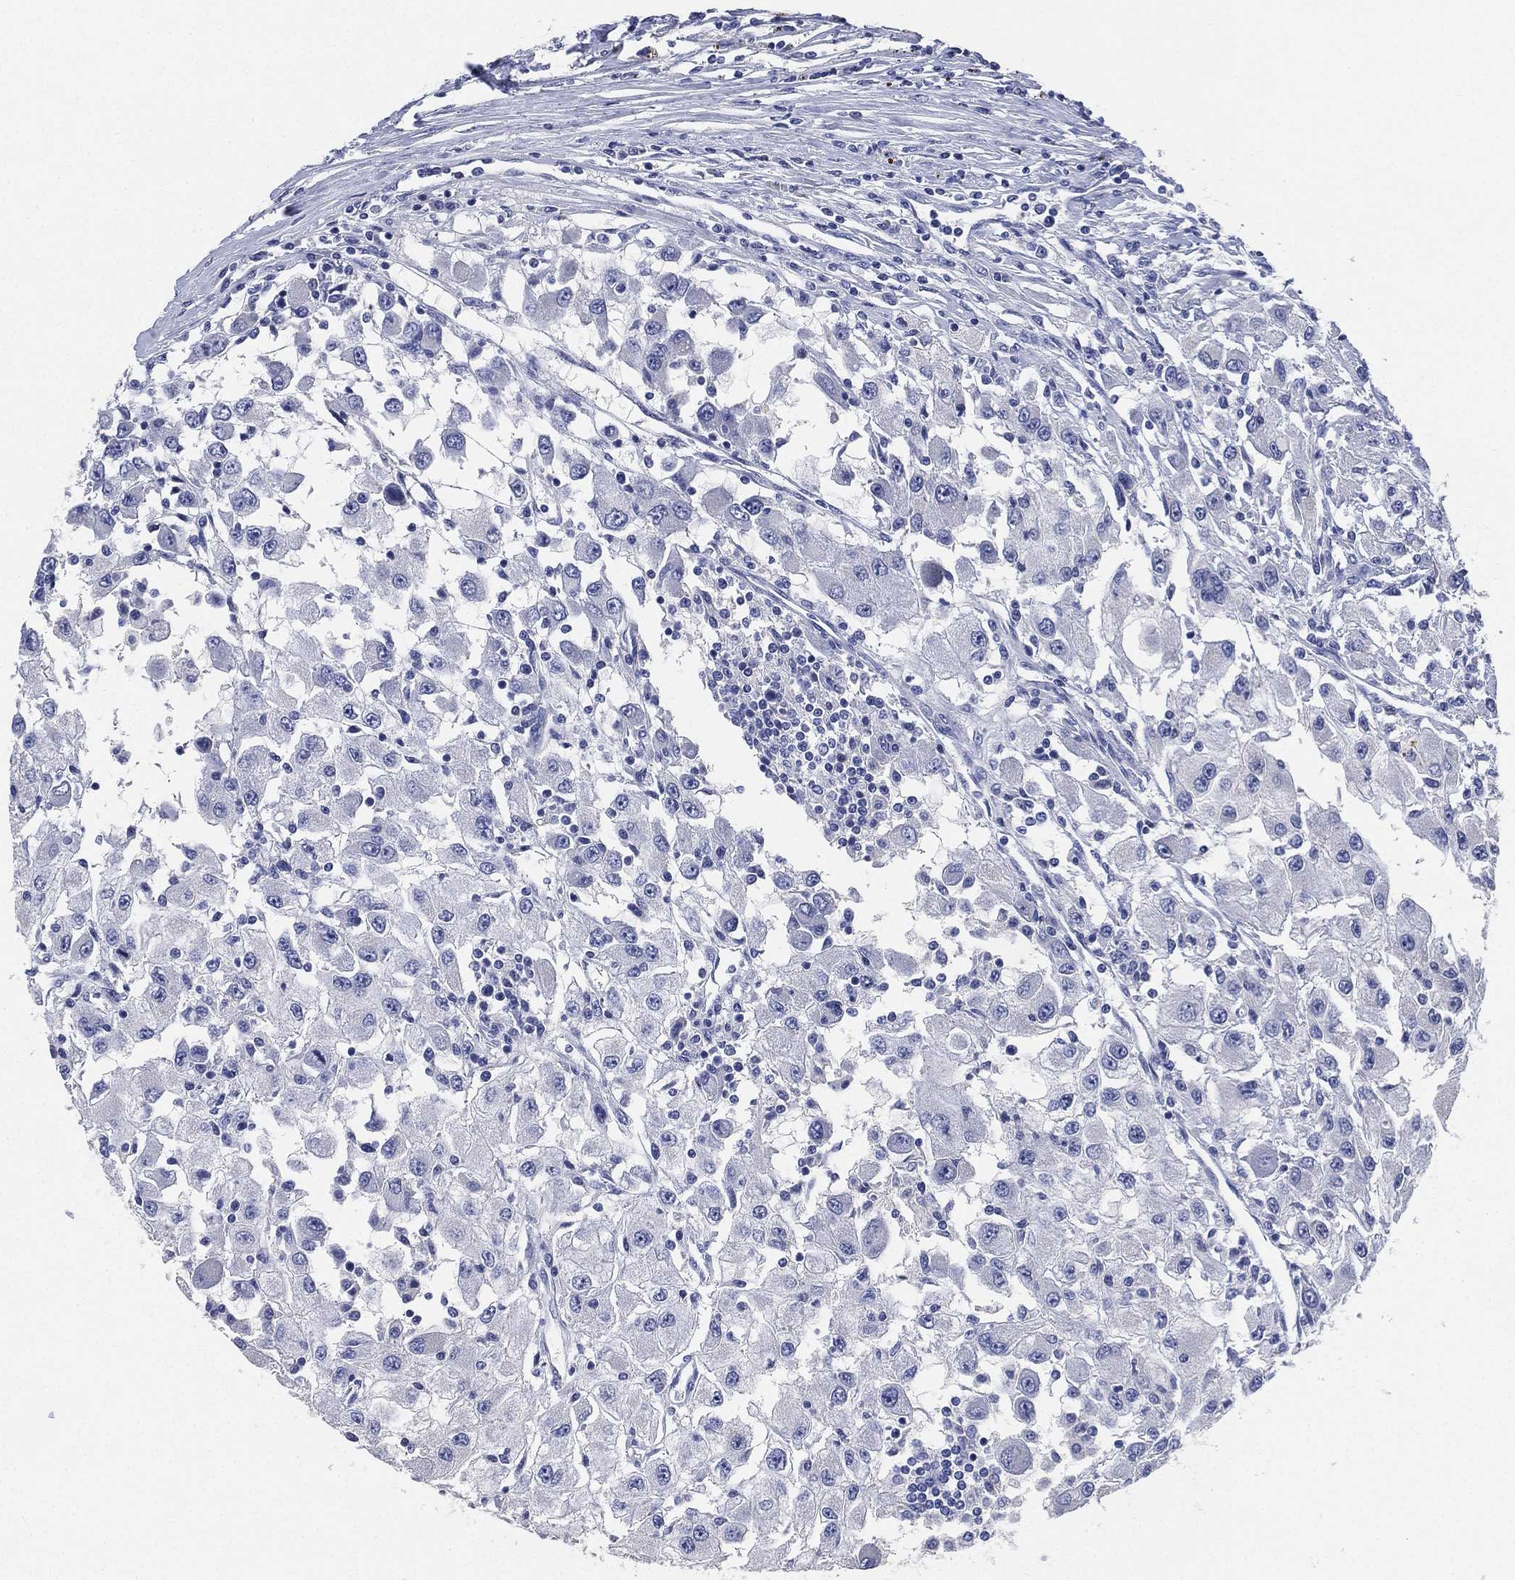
{"staining": {"intensity": "negative", "quantity": "none", "location": "none"}, "tissue": "renal cancer", "cell_type": "Tumor cells", "image_type": "cancer", "snomed": [{"axis": "morphology", "description": "Adenocarcinoma, NOS"}, {"axis": "topography", "description": "Kidney"}], "caption": "This micrograph is of renal adenocarcinoma stained with immunohistochemistry to label a protein in brown with the nuclei are counter-stained blue. There is no expression in tumor cells. Nuclei are stained in blue.", "gene": "IYD", "patient": {"sex": "female", "age": 67}}